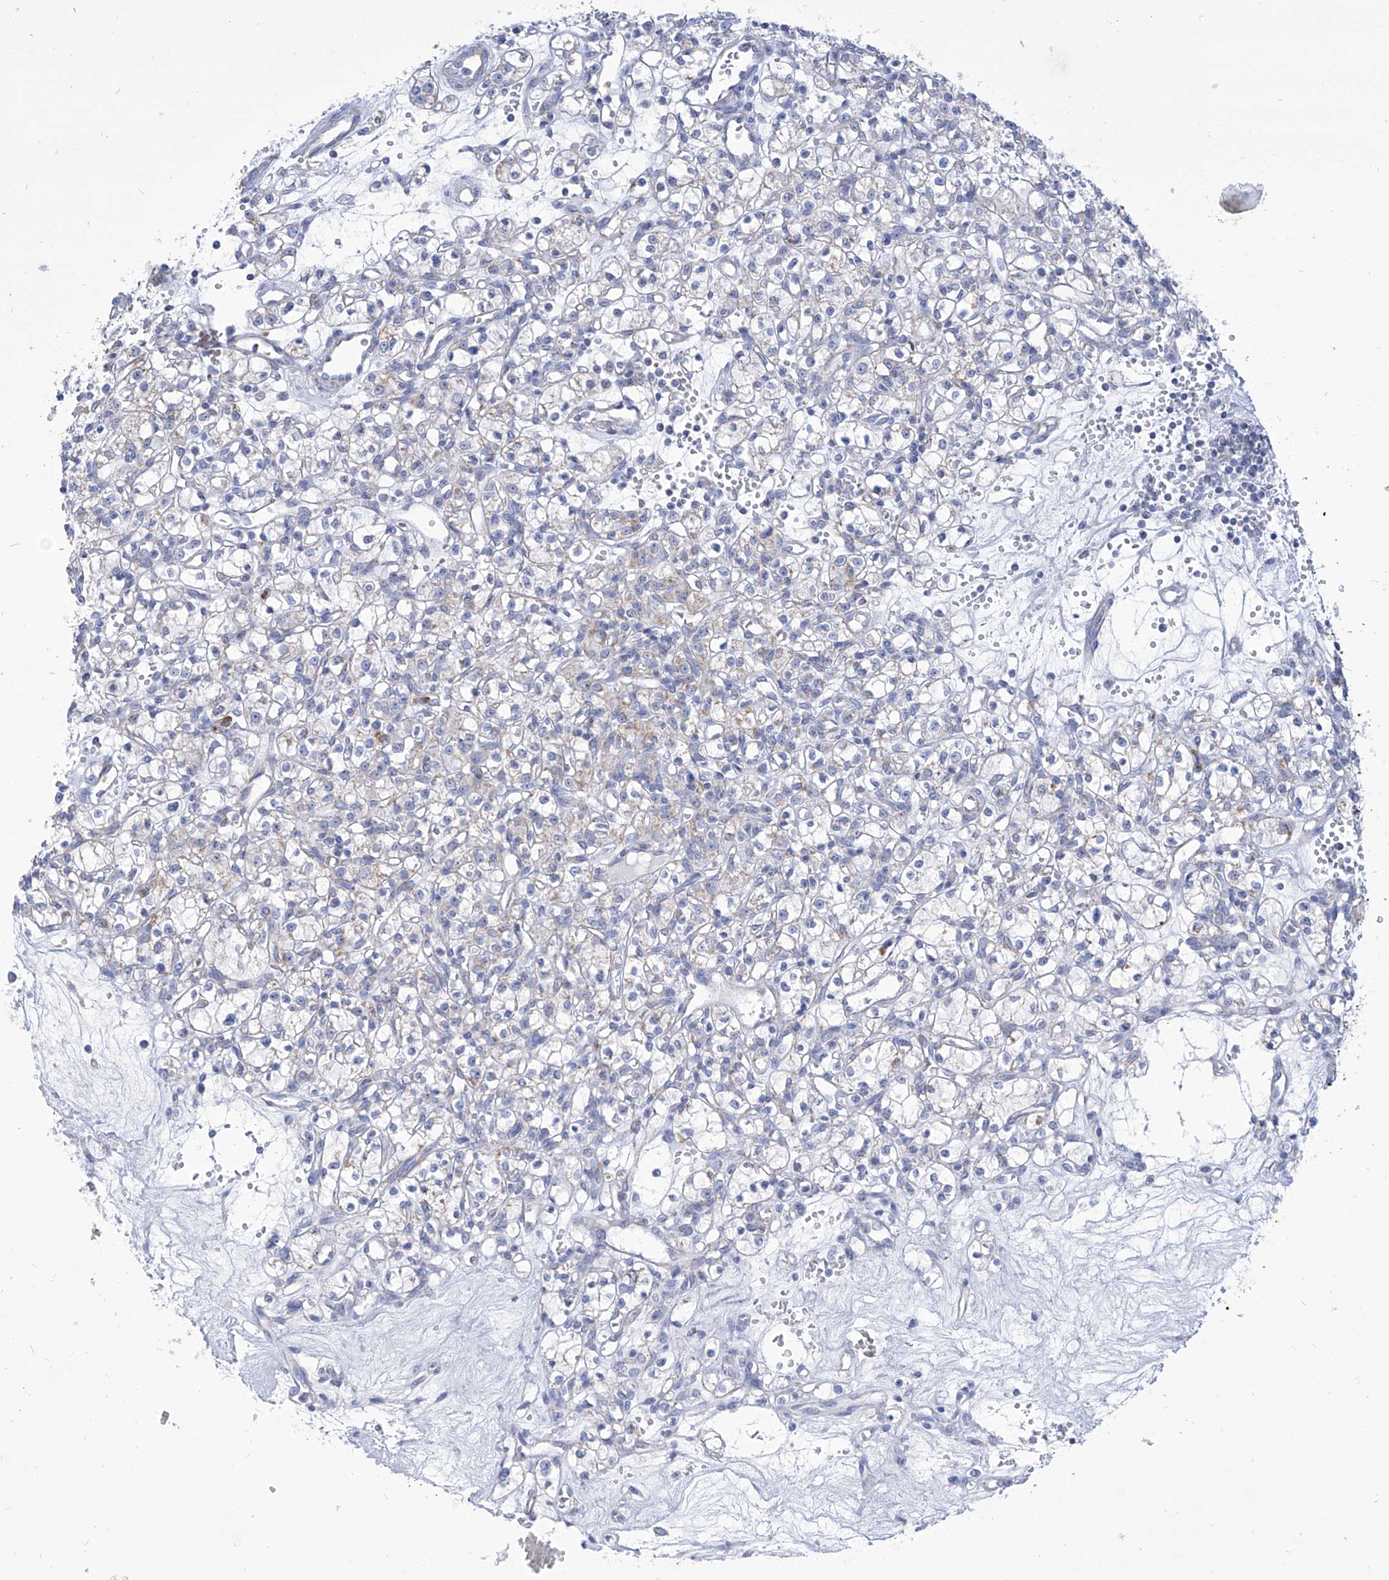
{"staining": {"intensity": "negative", "quantity": "none", "location": "none"}, "tissue": "renal cancer", "cell_type": "Tumor cells", "image_type": "cancer", "snomed": [{"axis": "morphology", "description": "Adenocarcinoma, NOS"}, {"axis": "topography", "description": "Kidney"}], "caption": "High magnification brightfield microscopy of renal cancer (adenocarcinoma) stained with DAB (brown) and counterstained with hematoxylin (blue): tumor cells show no significant expression. (Stains: DAB (3,3'-diaminobenzidine) immunohistochemistry (IHC) with hematoxylin counter stain, Microscopy: brightfield microscopy at high magnification).", "gene": "COQ3", "patient": {"sex": "female", "age": 59}}